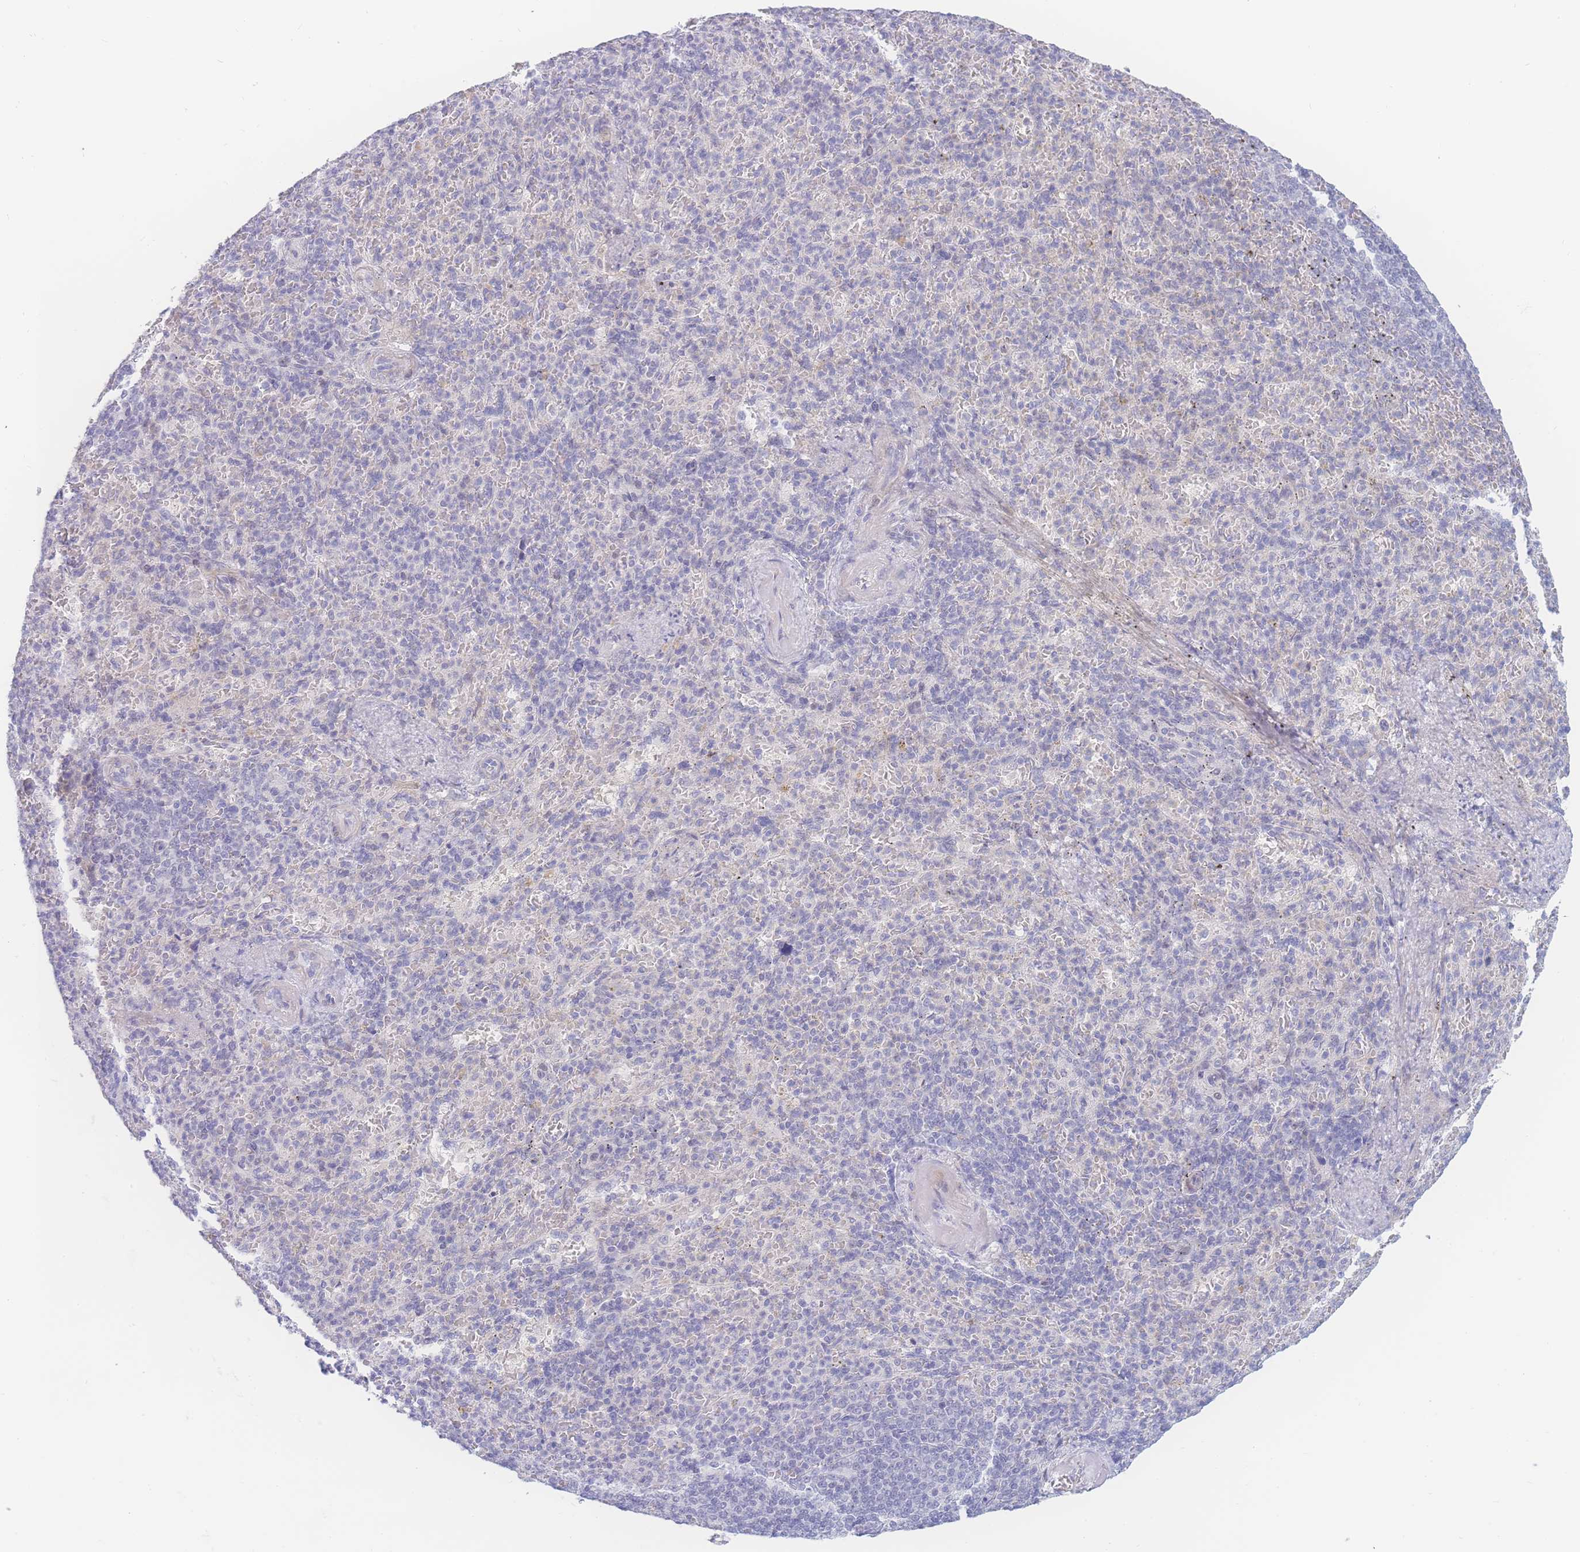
{"staining": {"intensity": "negative", "quantity": "none", "location": "none"}, "tissue": "spleen", "cell_type": "Cells in red pulp", "image_type": "normal", "snomed": [{"axis": "morphology", "description": "Normal tissue, NOS"}, {"axis": "topography", "description": "Spleen"}], "caption": "Immunohistochemistry image of normal human spleen stained for a protein (brown), which exhibits no staining in cells in red pulp.", "gene": "PRSS22", "patient": {"sex": "female", "age": 74}}